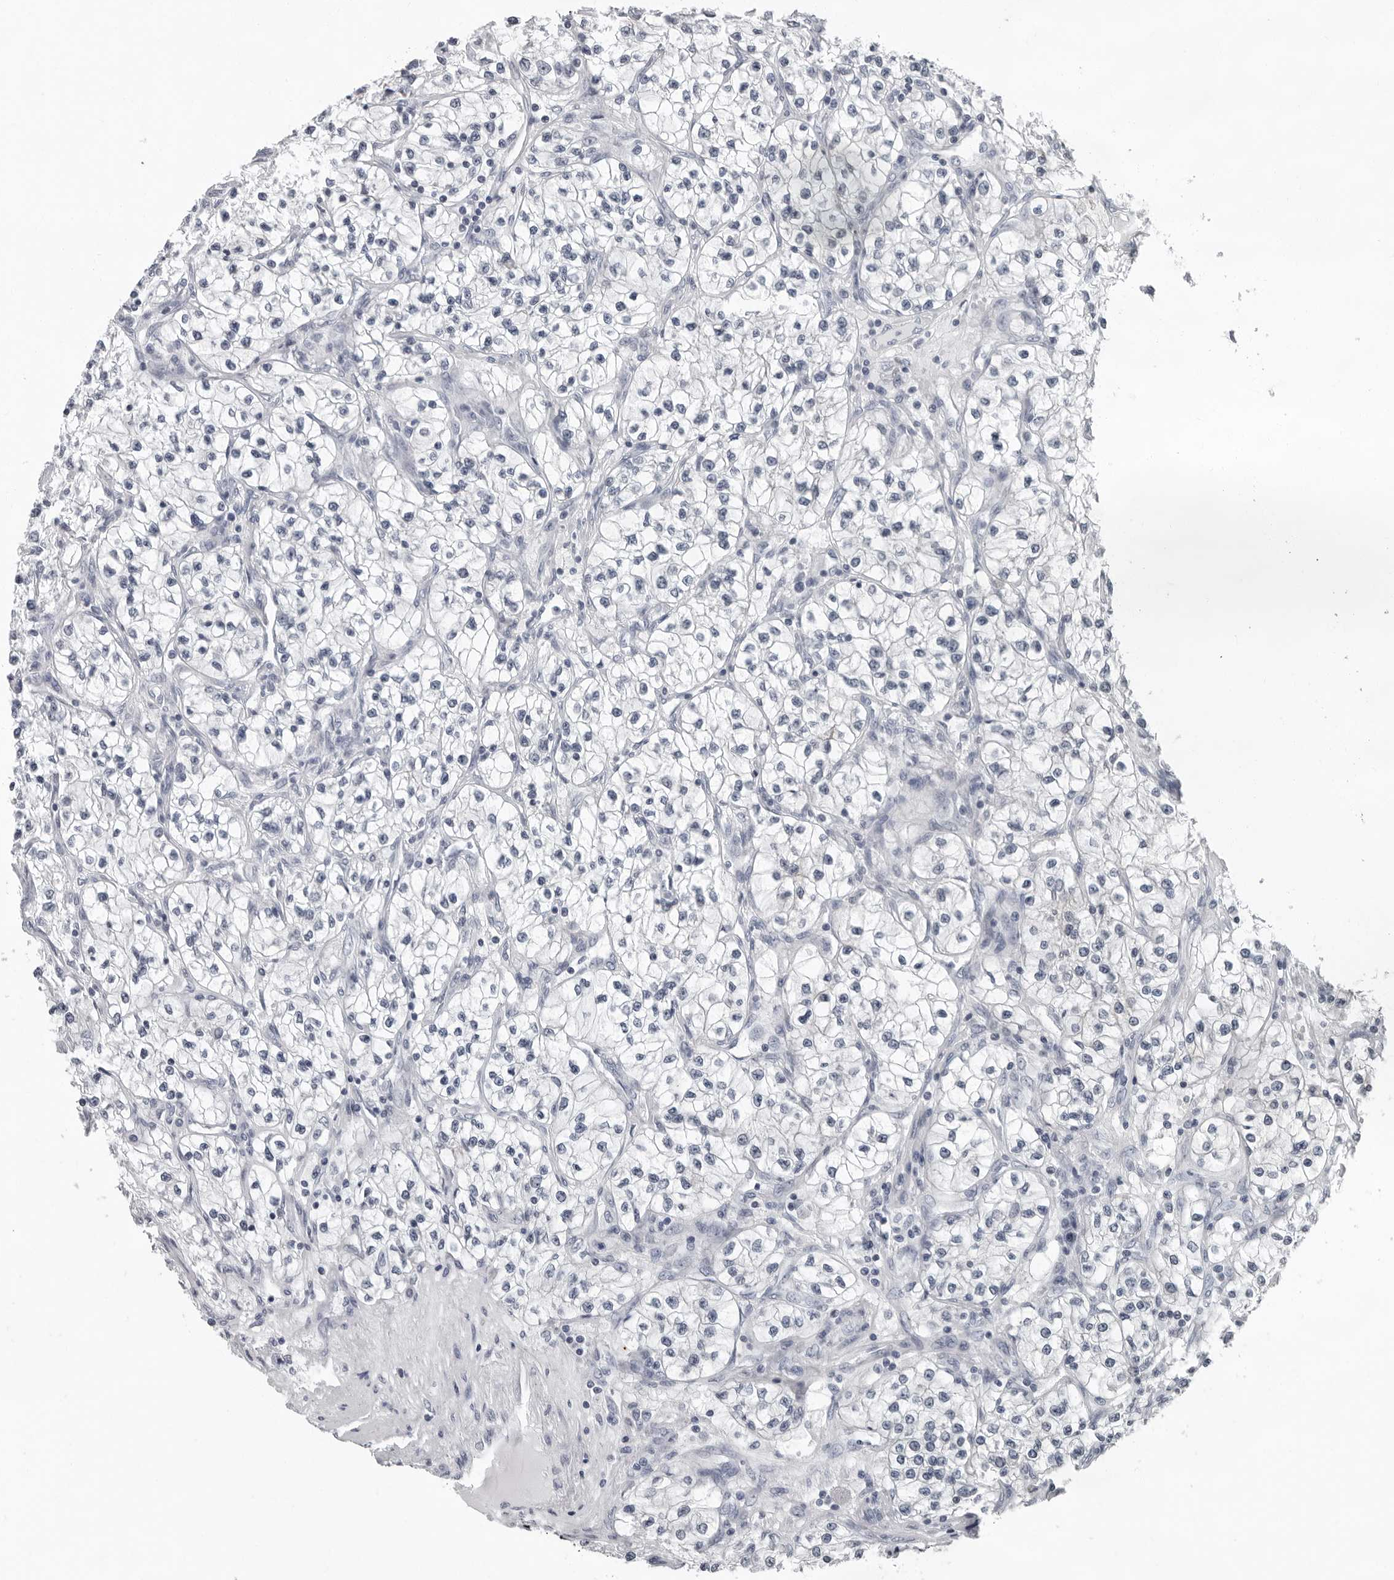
{"staining": {"intensity": "negative", "quantity": "none", "location": "none"}, "tissue": "renal cancer", "cell_type": "Tumor cells", "image_type": "cancer", "snomed": [{"axis": "morphology", "description": "Adenocarcinoma, NOS"}, {"axis": "topography", "description": "Kidney"}], "caption": "Immunohistochemical staining of human renal cancer reveals no significant staining in tumor cells. (DAB immunohistochemistry (IHC) with hematoxylin counter stain).", "gene": "CCDC28B", "patient": {"sex": "female", "age": 57}}